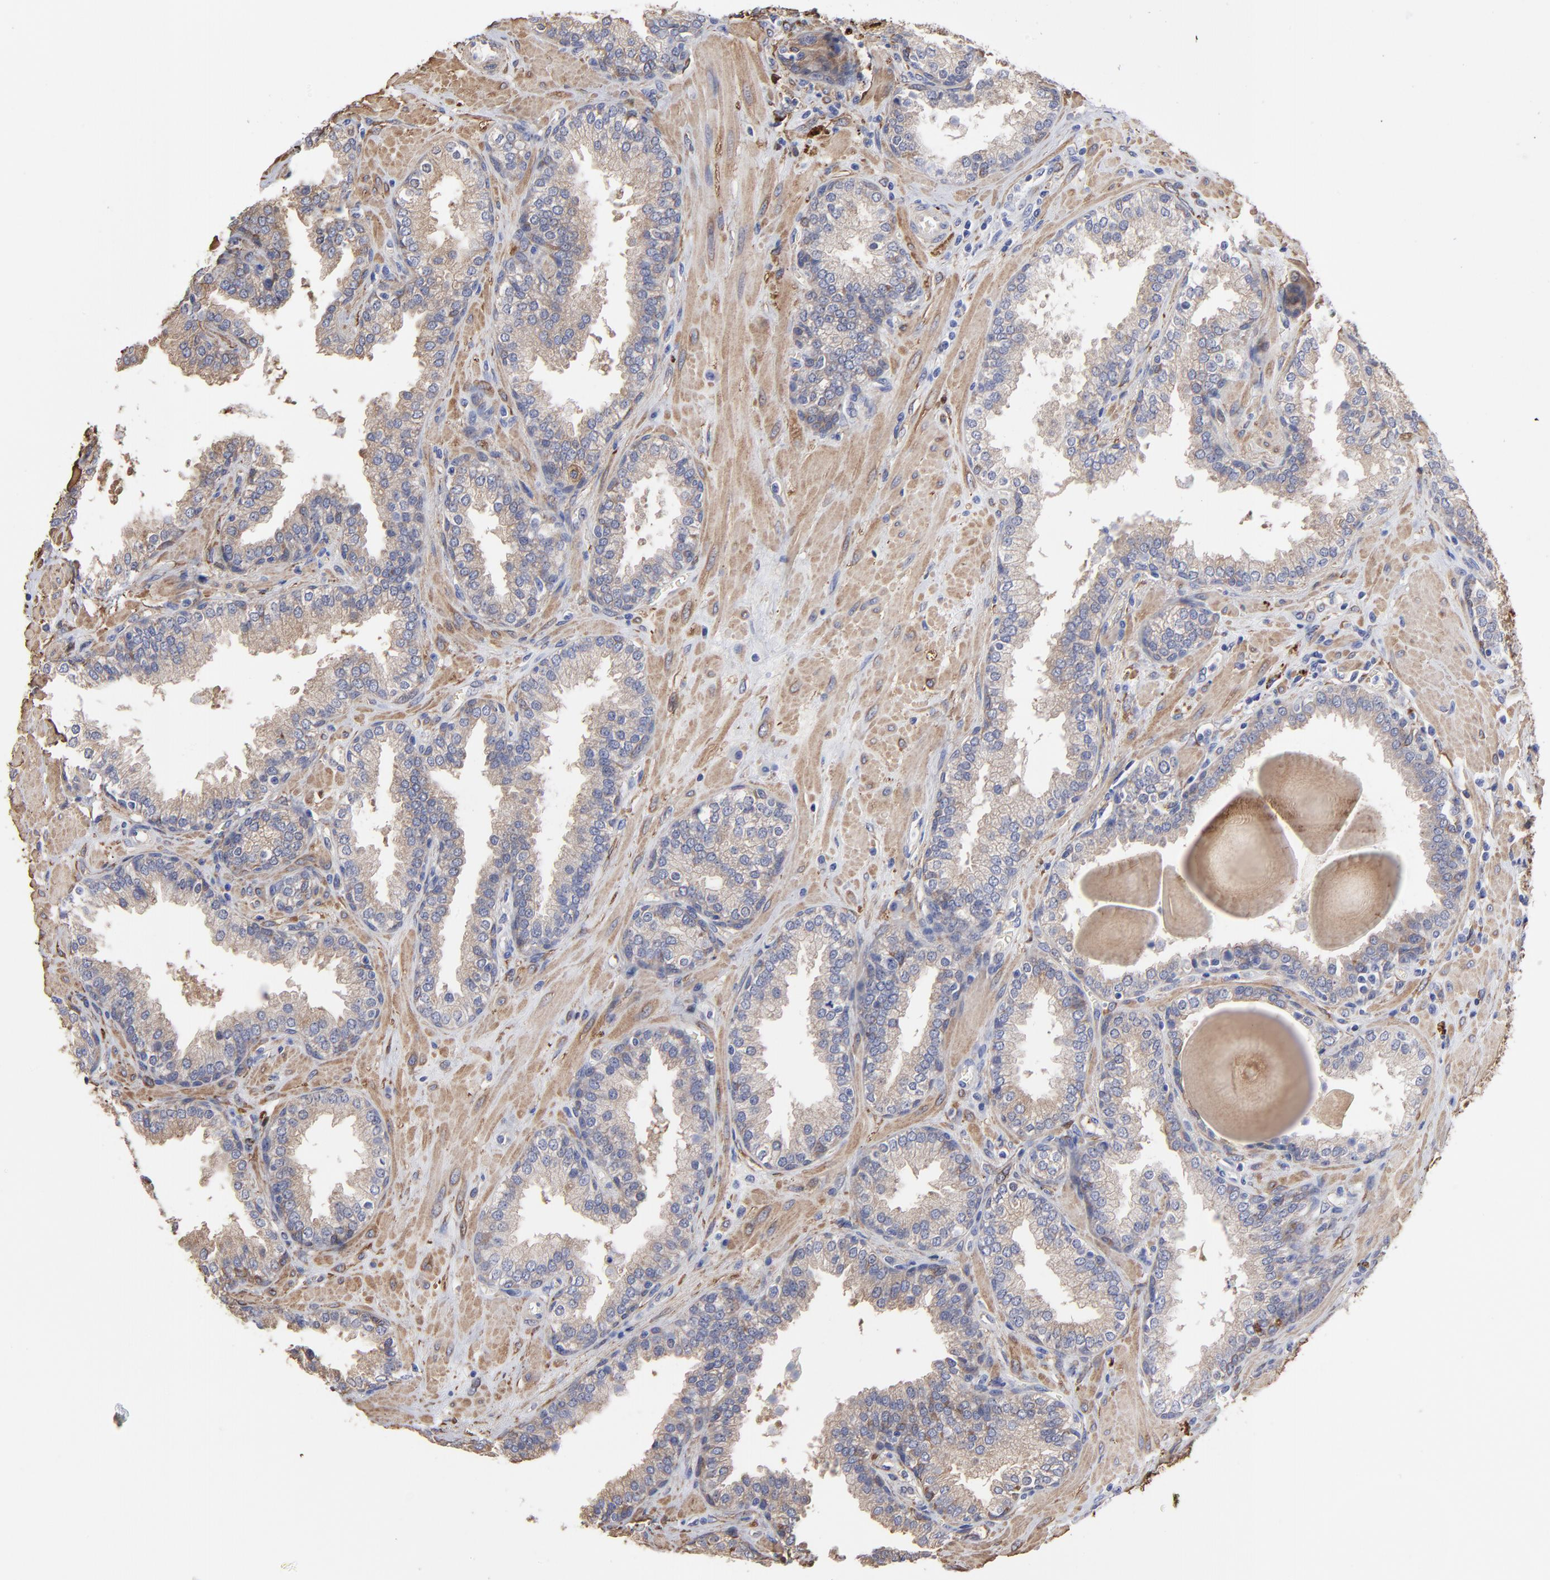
{"staining": {"intensity": "moderate", "quantity": "<25%", "location": "cytoplasmic/membranous"}, "tissue": "prostate", "cell_type": "Glandular cells", "image_type": "normal", "snomed": [{"axis": "morphology", "description": "Normal tissue, NOS"}, {"axis": "topography", "description": "Prostate"}], "caption": "Immunohistochemistry of normal human prostate exhibits low levels of moderate cytoplasmic/membranous expression in about <25% of glandular cells.", "gene": "CILP", "patient": {"sex": "male", "age": 51}}